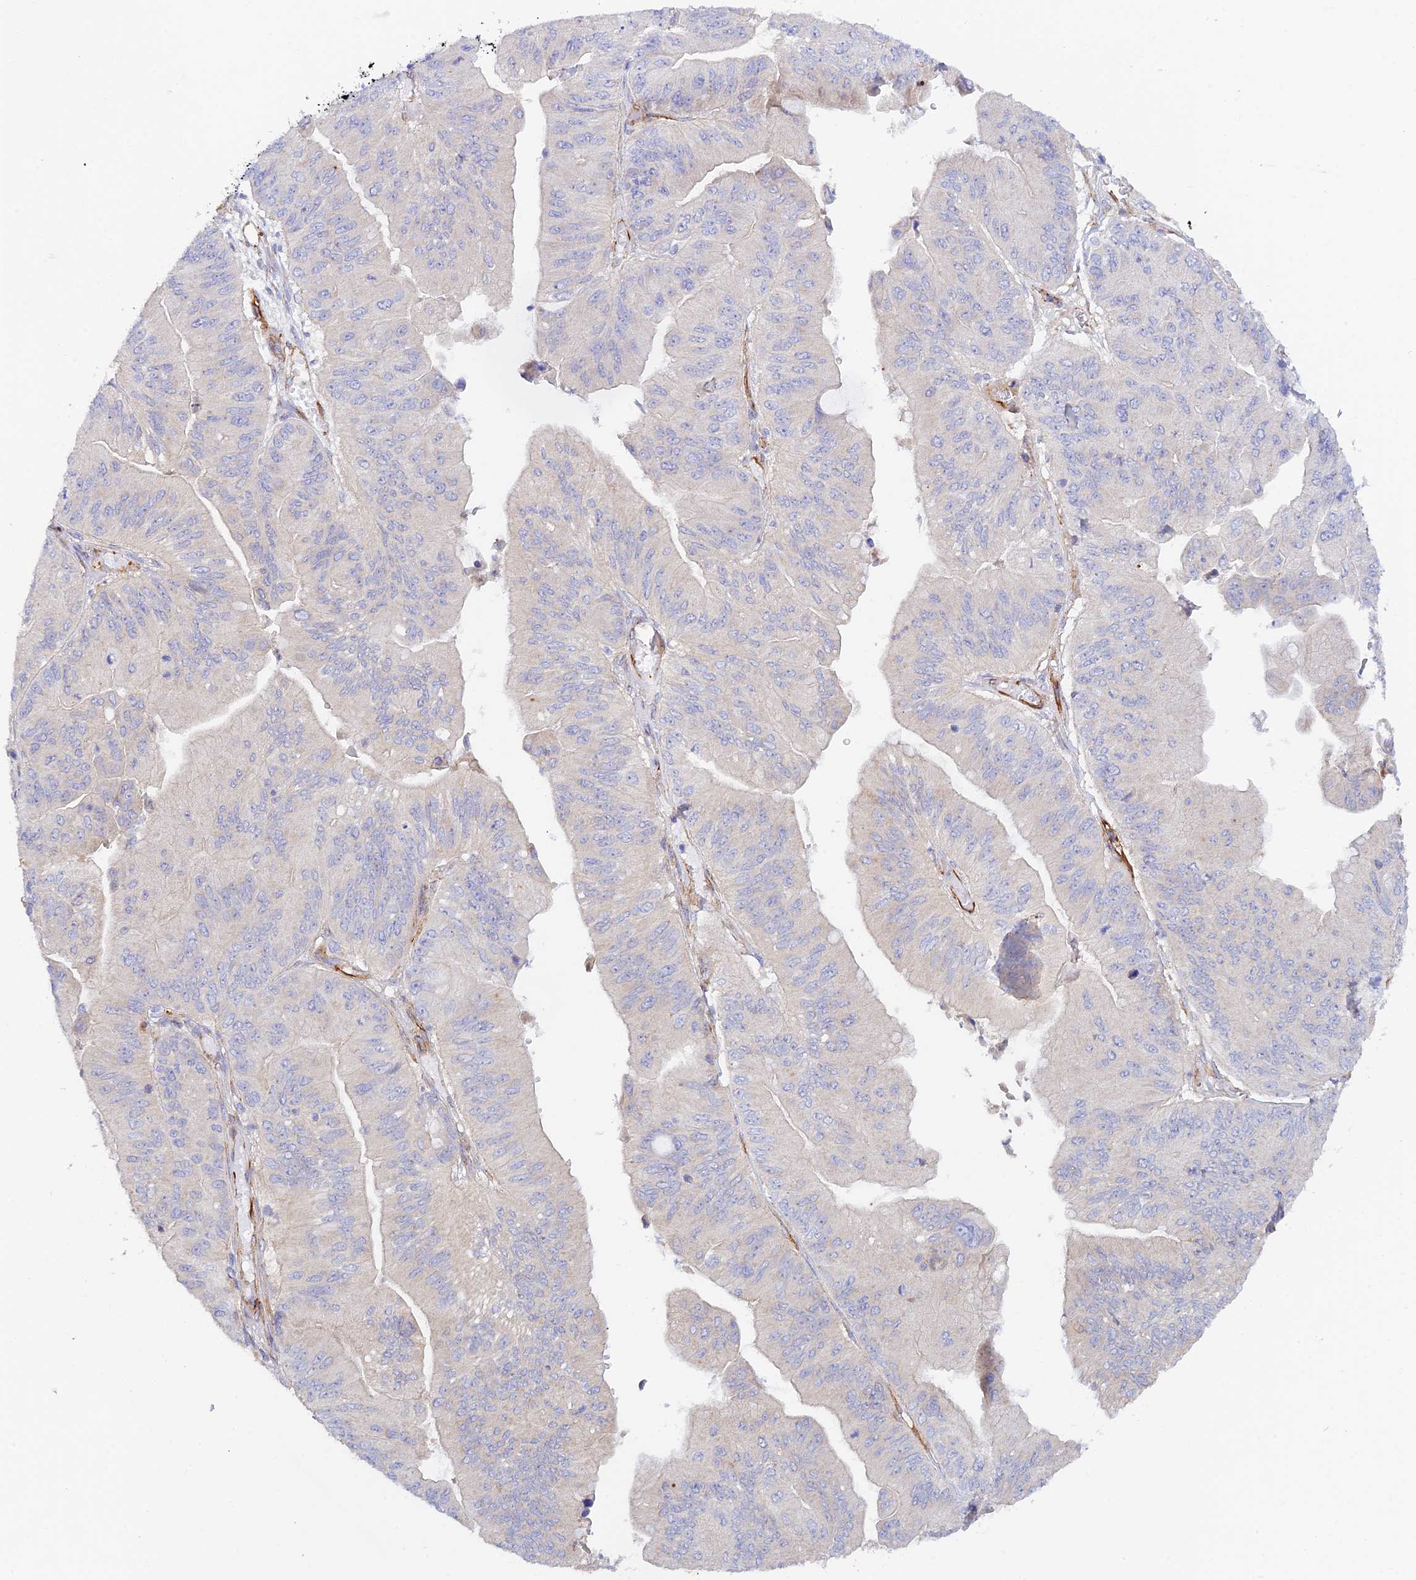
{"staining": {"intensity": "weak", "quantity": "<25%", "location": "cytoplasmic/membranous"}, "tissue": "ovarian cancer", "cell_type": "Tumor cells", "image_type": "cancer", "snomed": [{"axis": "morphology", "description": "Cystadenocarcinoma, mucinous, NOS"}, {"axis": "topography", "description": "Ovary"}], "caption": "Immunohistochemistry image of neoplastic tissue: ovarian mucinous cystadenocarcinoma stained with DAB (3,3'-diaminobenzidine) displays no significant protein positivity in tumor cells.", "gene": "MYO9A", "patient": {"sex": "female", "age": 61}}